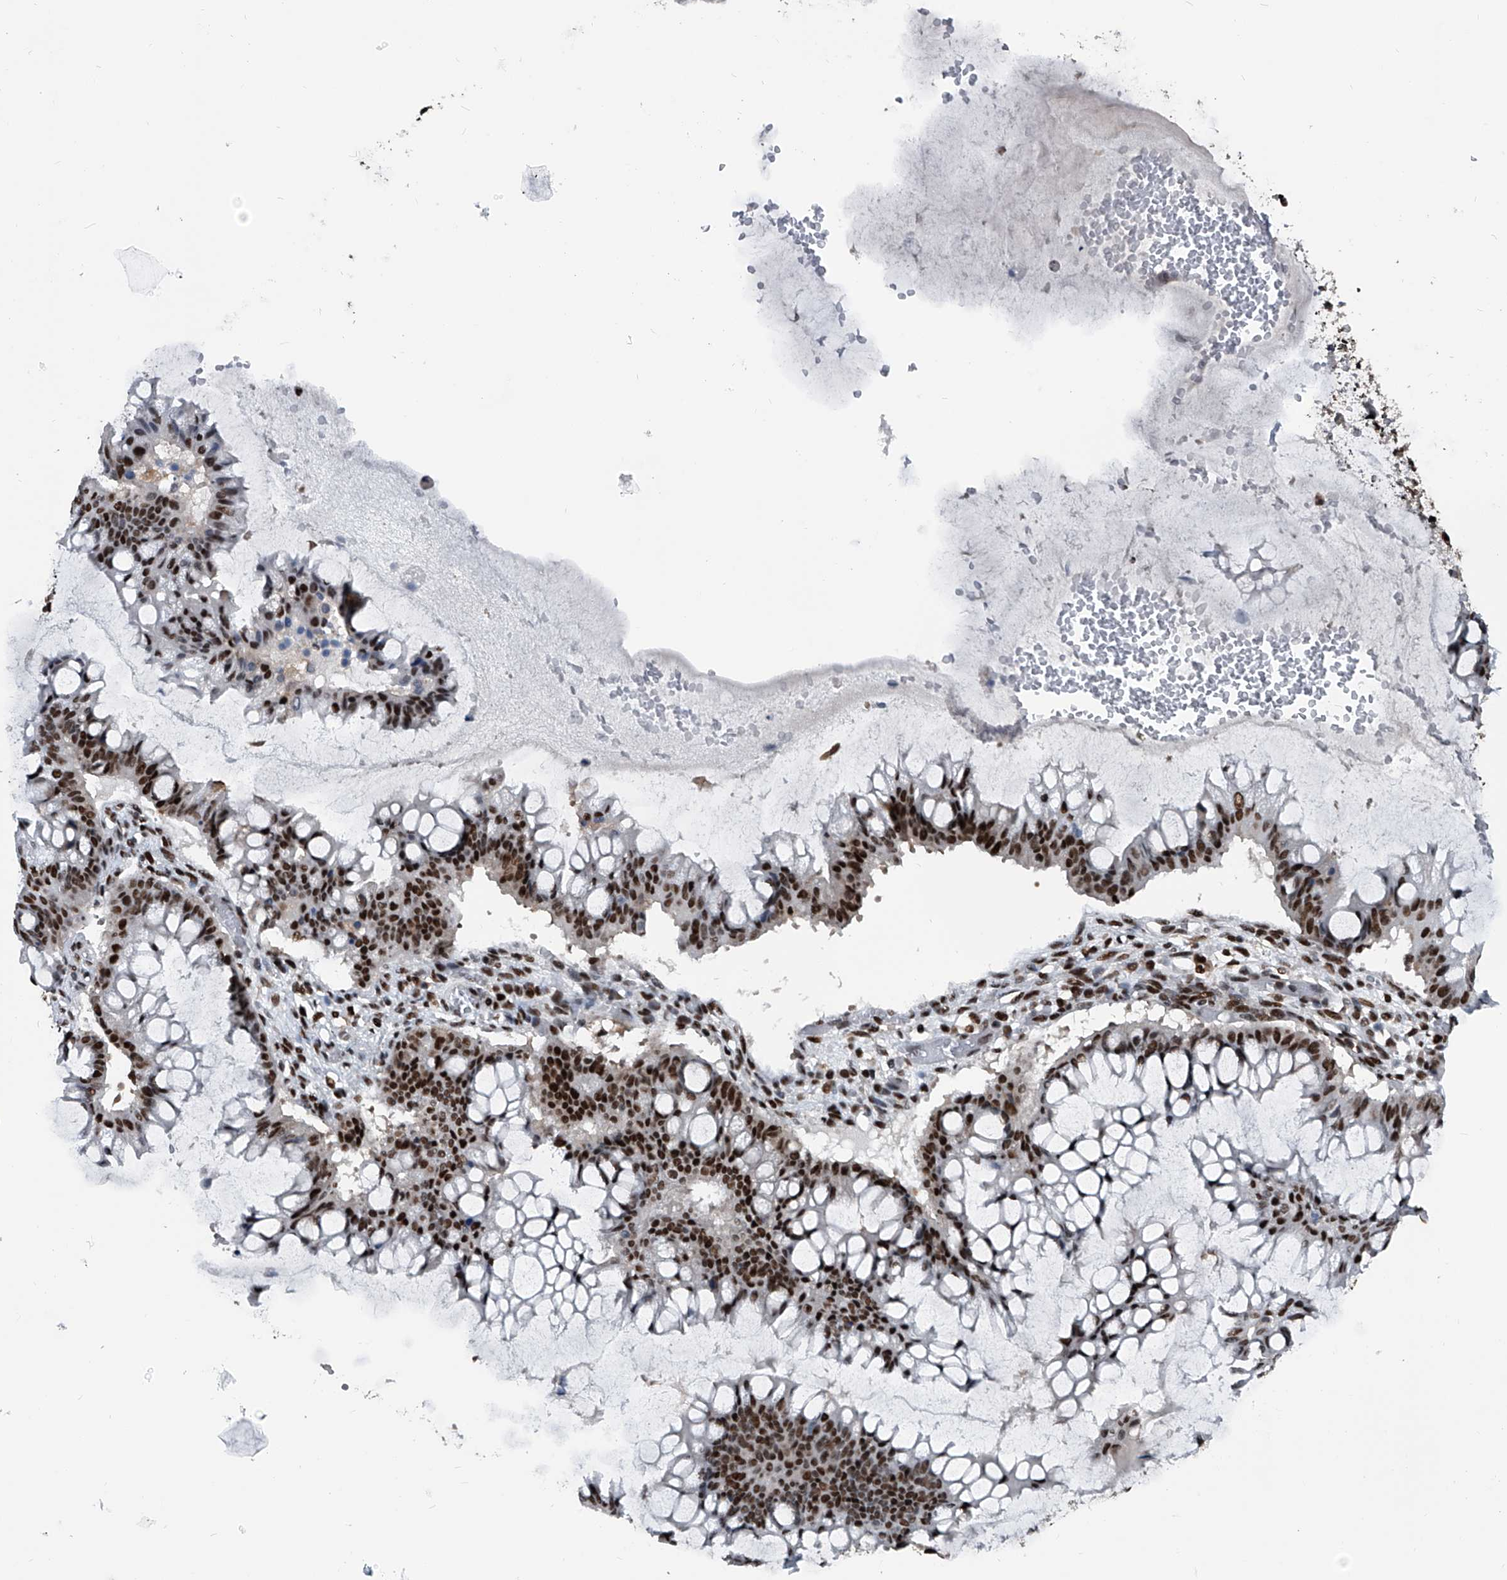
{"staining": {"intensity": "strong", "quantity": "25%-75%", "location": "nuclear"}, "tissue": "ovarian cancer", "cell_type": "Tumor cells", "image_type": "cancer", "snomed": [{"axis": "morphology", "description": "Cystadenocarcinoma, mucinous, NOS"}, {"axis": "topography", "description": "Ovary"}], "caption": "Human ovarian mucinous cystadenocarcinoma stained for a protein (brown) exhibits strong nuclear positive expression in approximately 25%-75% of tumor cells.", "gene": "FKBP5", "patient": {"sex": "female", "age": 73}}